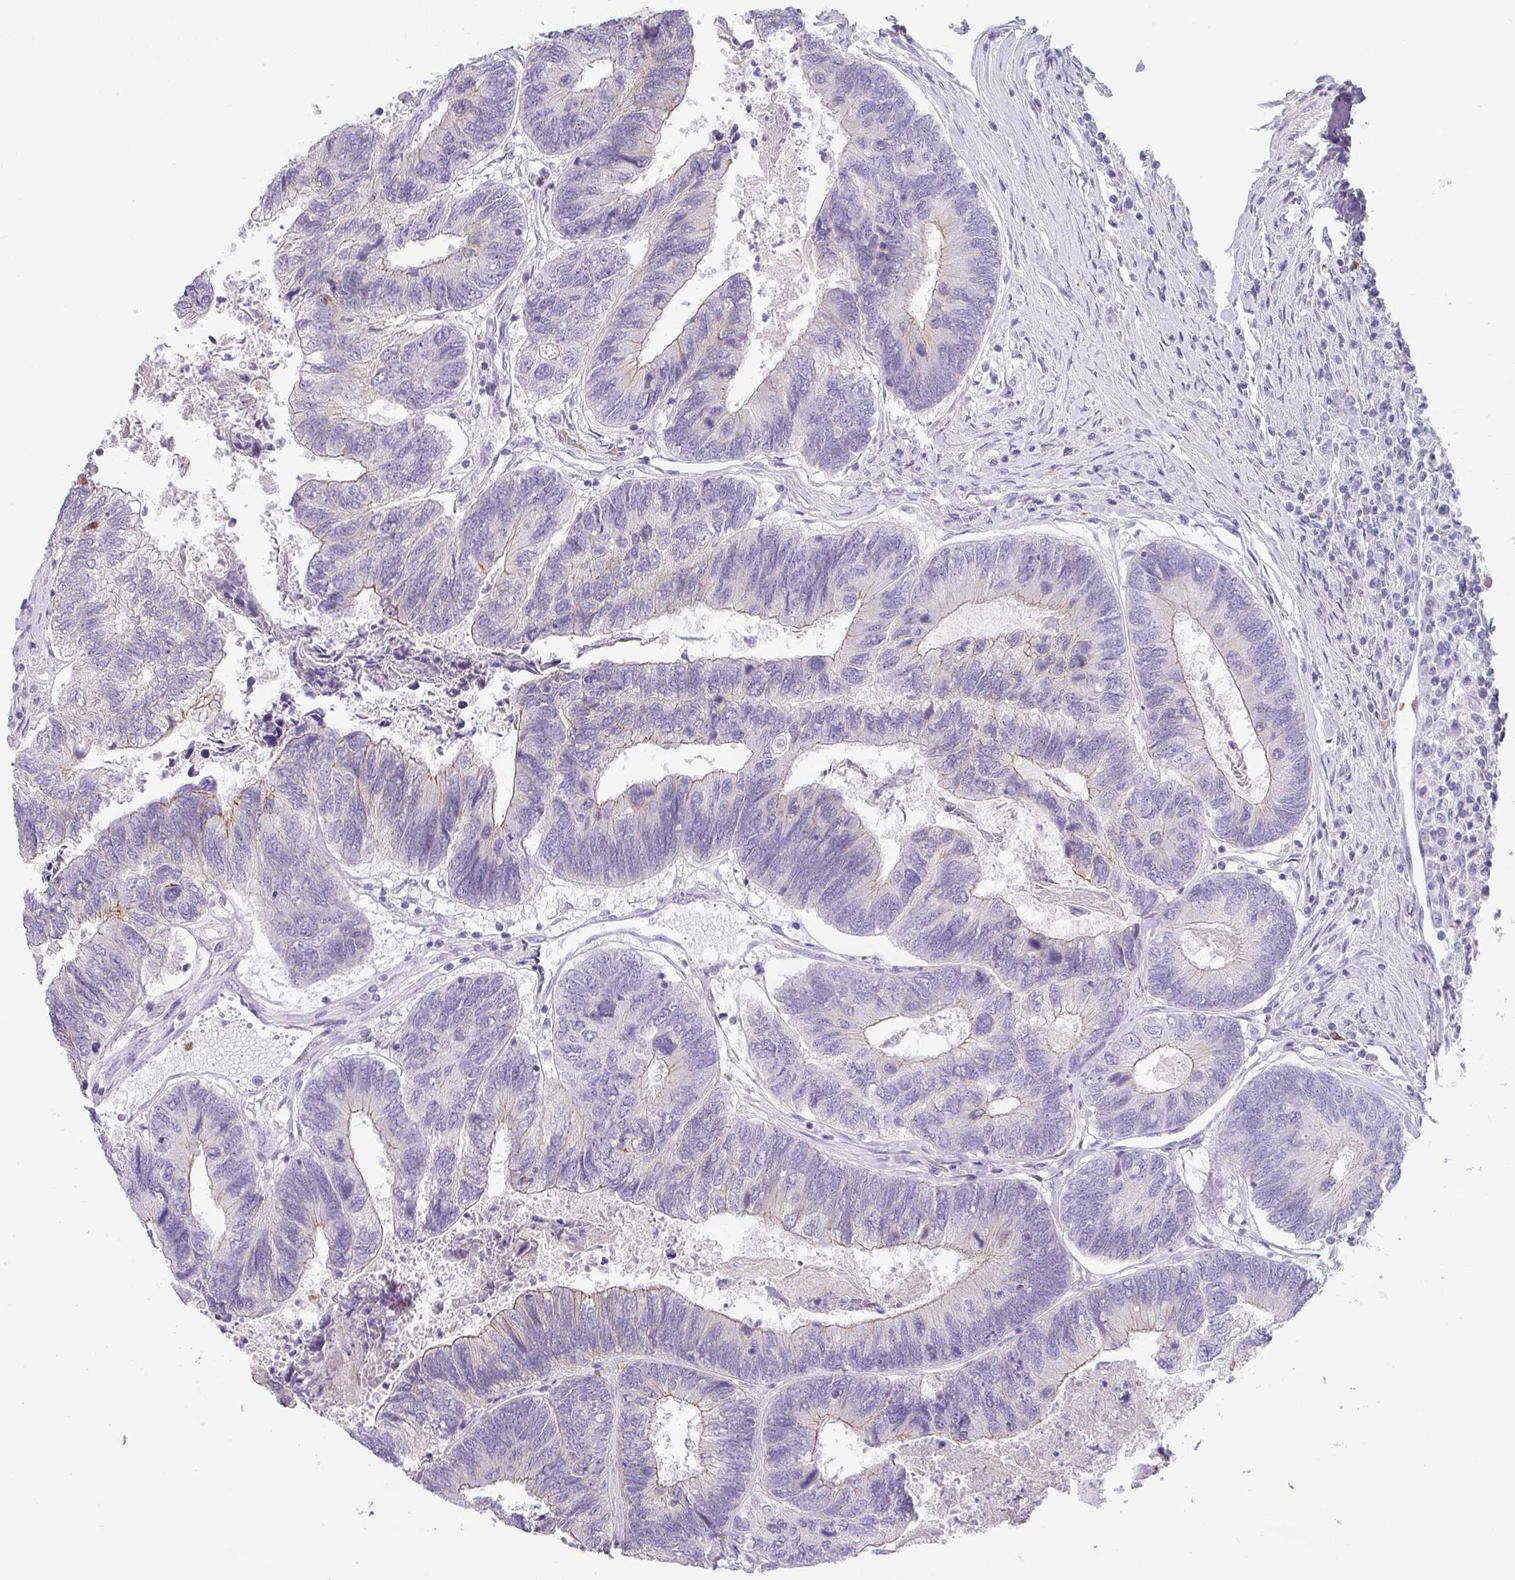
{"staining": {"intensity": "negative", "quantity": "none", "location": "none"}, "tissue": "colorectal cancer", "cell_type": "Tumor cells", "image_type": "cancer", "snomed": [{"axis": "morphology", "description": "Adenocarcinoma, NOS"}, {"axis": "topography", "description": "Colon"}], "caption": "High magnification brightfield microscopy of colorectal cancer stained with DAB (brown) and counterstained with hematoxylin (blue): tumor cells show no significant positivity. Nuclei are stained in blue.", "gene": "BTLA", "patient": {"sex": "female", "age": 67}}